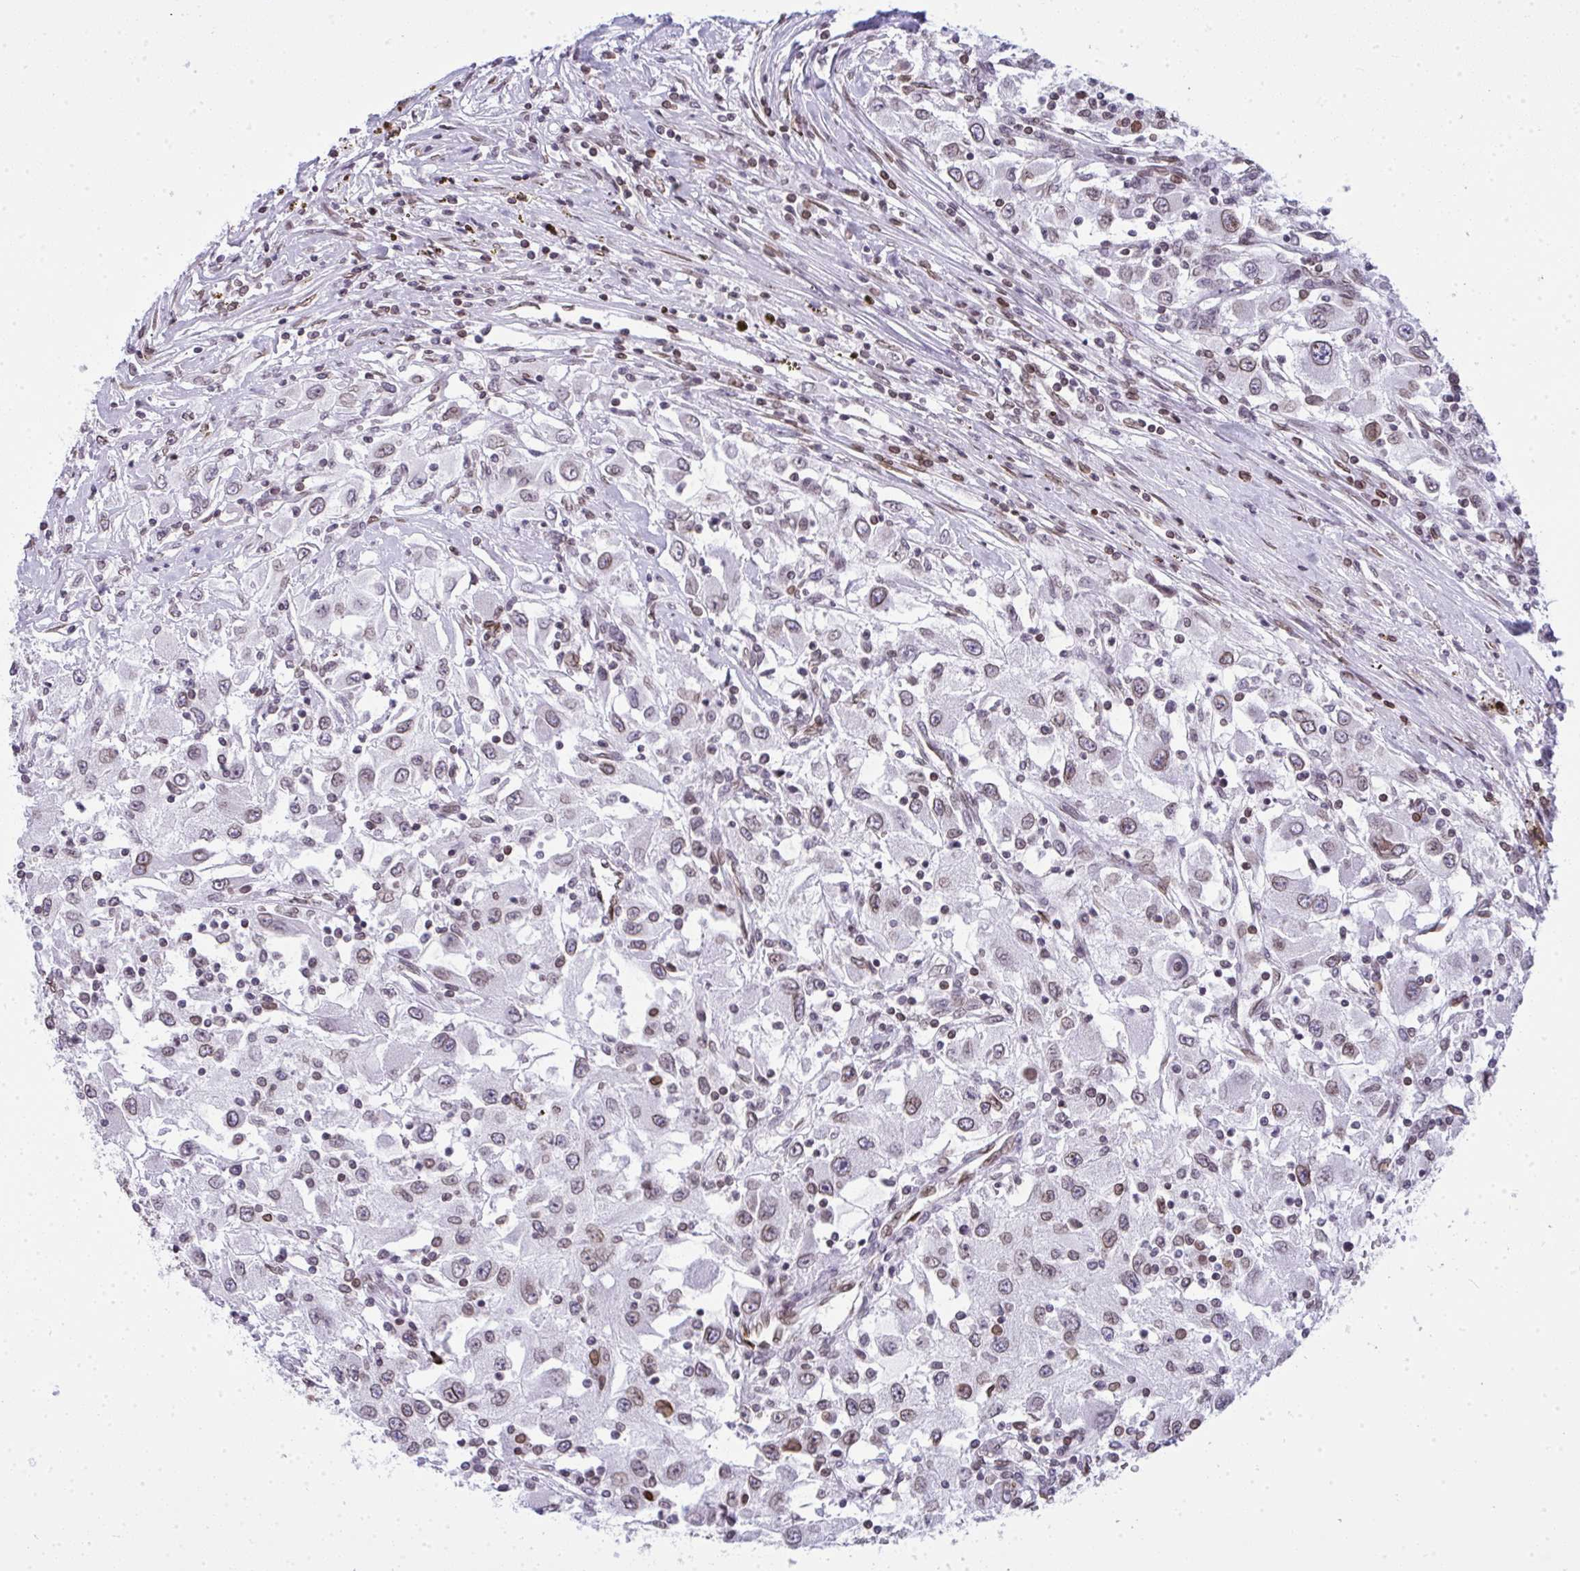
{"staining": {"intensity": "weak", "quantity": "<25%", "location": "cytoplasmic/membranous,nuclear"}, "tissue": "renal cancer", "cell_type": "Tumor cells", "image_type": "cancer", "snomed": [{"axis": "morphology", "description": "Adenocarcinoma, NOS"}, {"axis": "topography", "description": "Kidney"}], "caption": "Tumor cells show no significant positivity in adenocarcinoma (renal).", "gene": "LMNB2", "patient": {"sex": "female", "age": 67}}